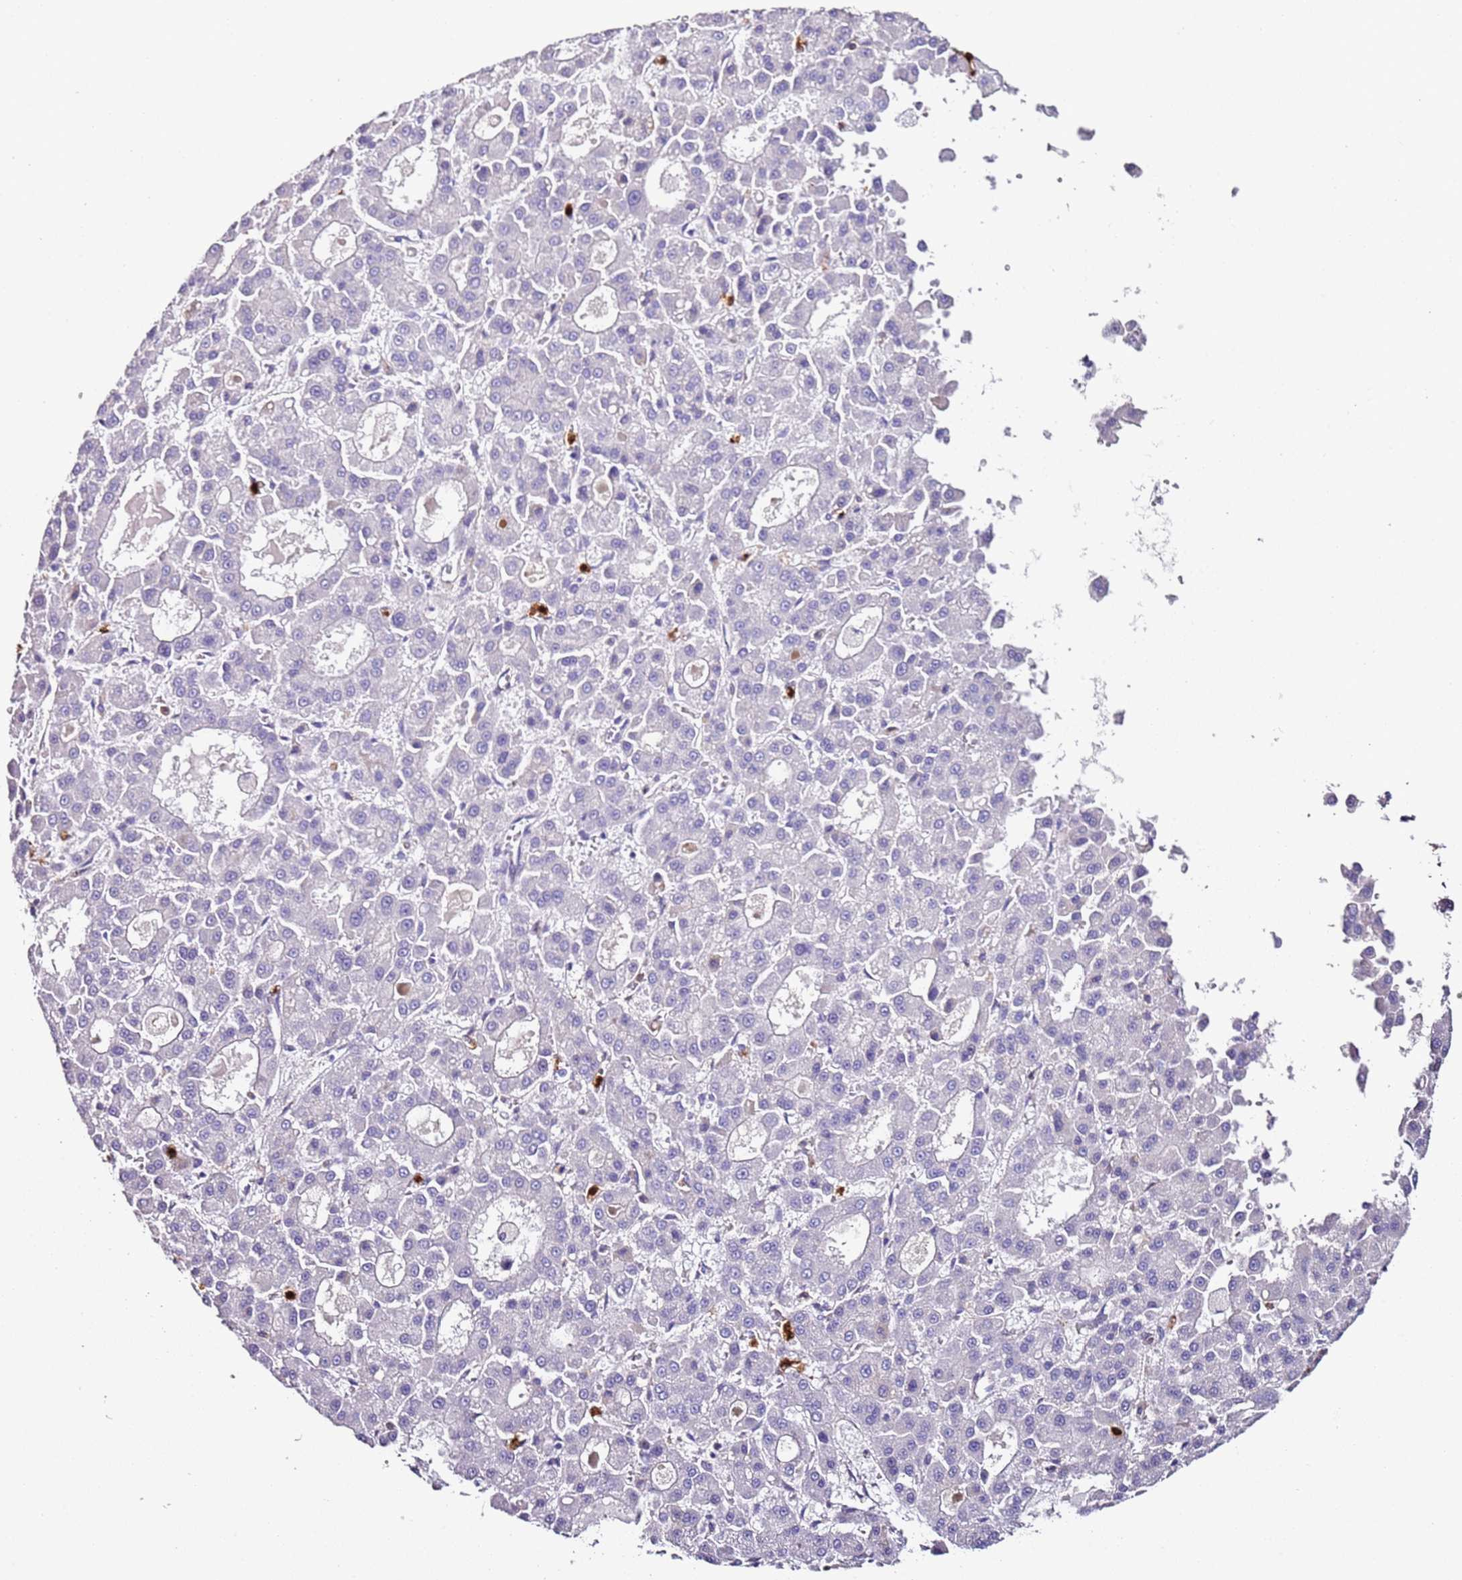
{"staining": {"intensity": "negative", "quantity": "none", "location": "none"}, "tissue": "liver cancer", "cell_type": "Tumor cells", "image_type": "cancer", "snomed": [{"axis": "morphology", "description": "Carcinoma, Hepatocellular, NOS"}, {"axis": "topography", "description": "Liver"}], "caption": "This histopathology image is of liver hepatocellular carcinoma stained with immunohistochemistry to label a protein in brown with the nuclei are counter-stained blue. There is no positivity in tumor cells.", "gene": "FAM174C", "patient": {"sex": "male", "age": 70}}